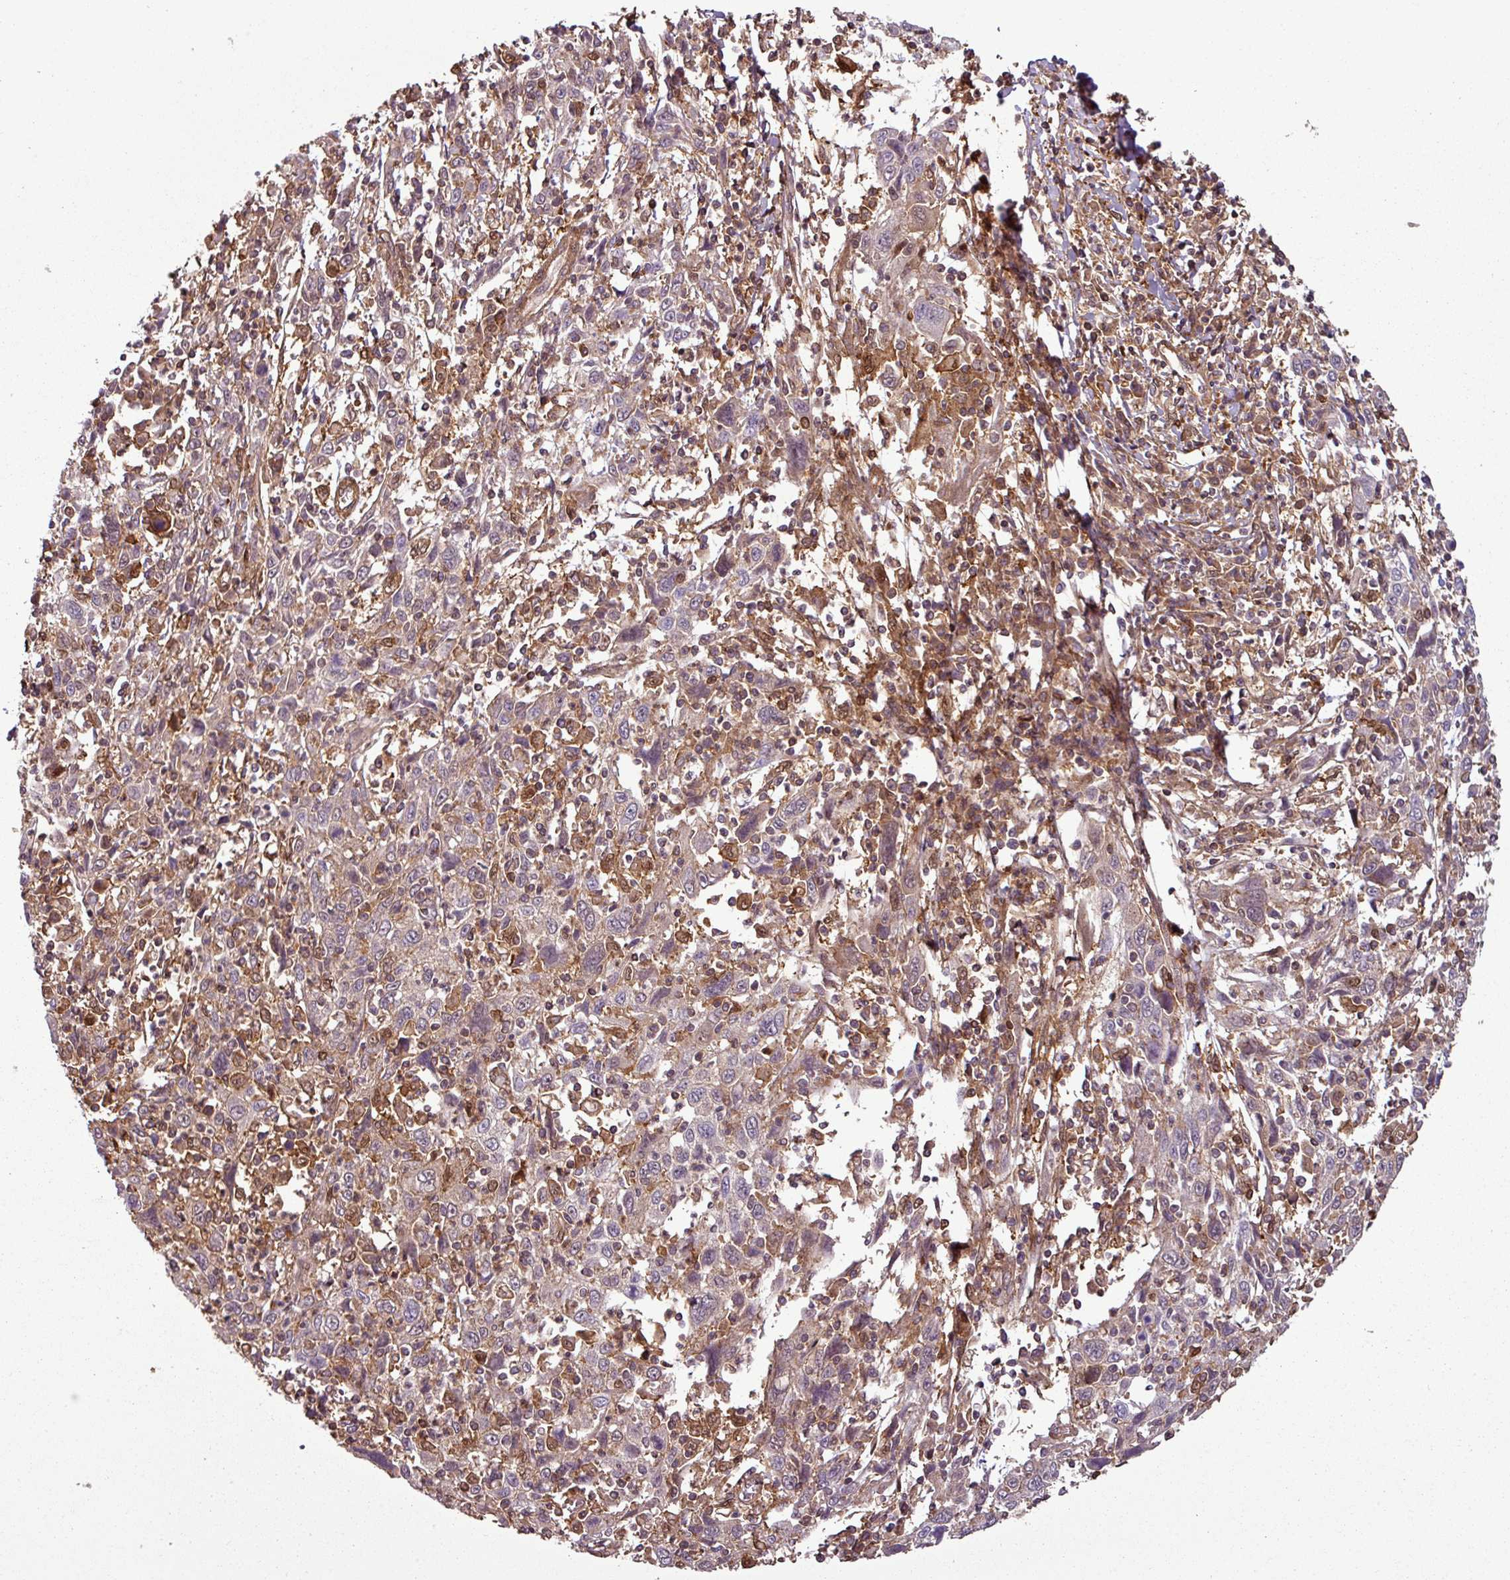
{"staining": {"intensity": "negative", "quantity": "none", "location": "none"}, "tissue": "cervical cancer", "cell_type": "Tumor cells", "image_type": "cancer", "snomed": [{"axis": "morphology", "description": "Squamous cell carcinoma, NOS"}, {"axis": "topography", "description": "Cervix"}], "caption": "Immunohistochemistry (IHC) micrograph of neoplastic tissue: squamous cell carcinoma (cervical) stained with DAB exhibits no significant protein expression in tumor cells.", "gene": "SH3BGRL", "patient": {"sex": "female", "age": 46}}